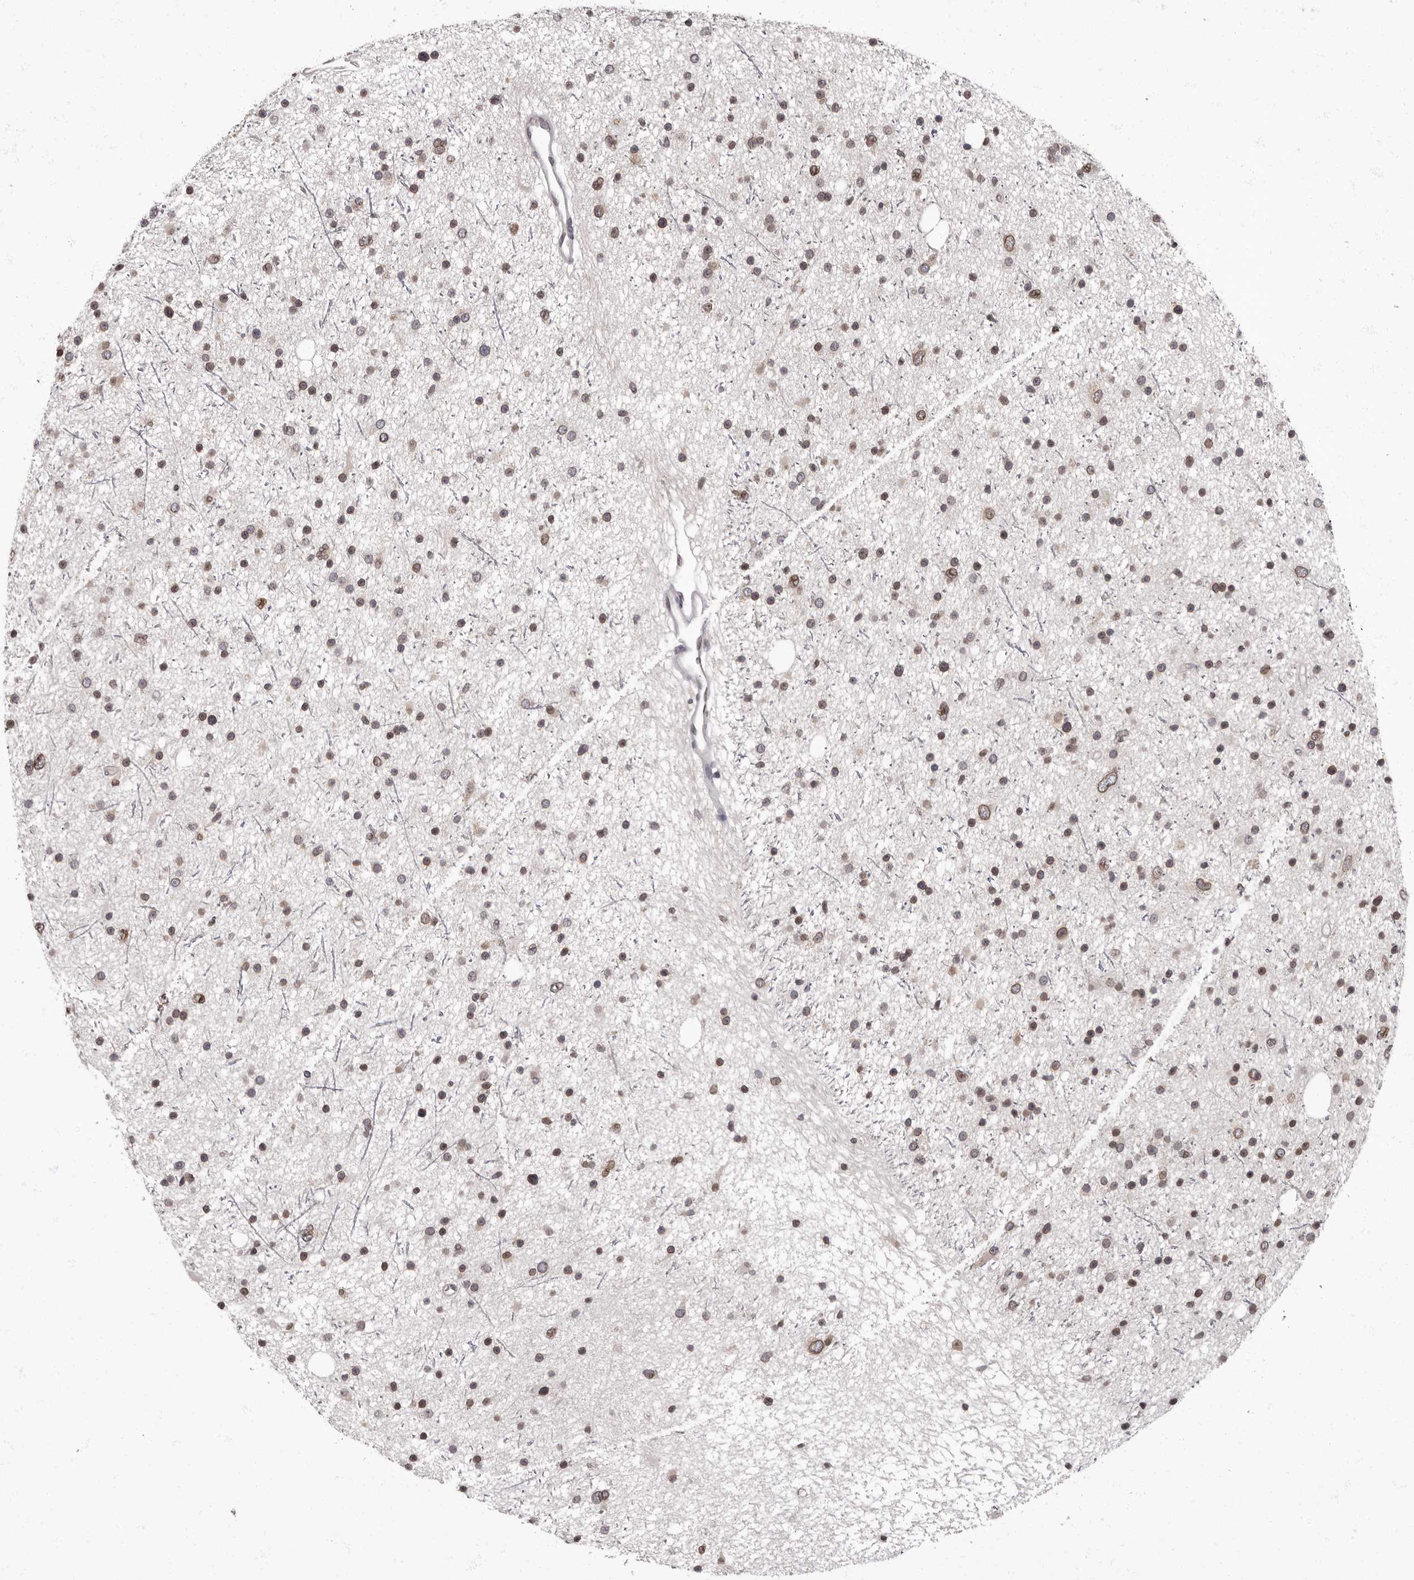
{"staining": {"intensity": "moderate", "quantity": "25%-75%", "location": "cytoplasmic/membranous,nuclear"}, "tissue": "glioma", "cell_type": "Tumor cells", "image_type": "cancer", "snomed": [{"axis": "morphology", "description": "Glioma, malignant, Low grade"}, {"axis": "topography", "description": "Cerebral cortex"}], "caption": "IHC image of neoplastic tissue: malignant glioma (low-grade) stained using IHC demonstrates medium levels of moderate protein expression localized specifically in the cytoplasmic/membranous and nuclear of tumor cells, appearing as a cytoplasmic/membranous and nuclear brown color.", "gene": "C1orf50", "patient": {"sex": "female", "age": 39}}